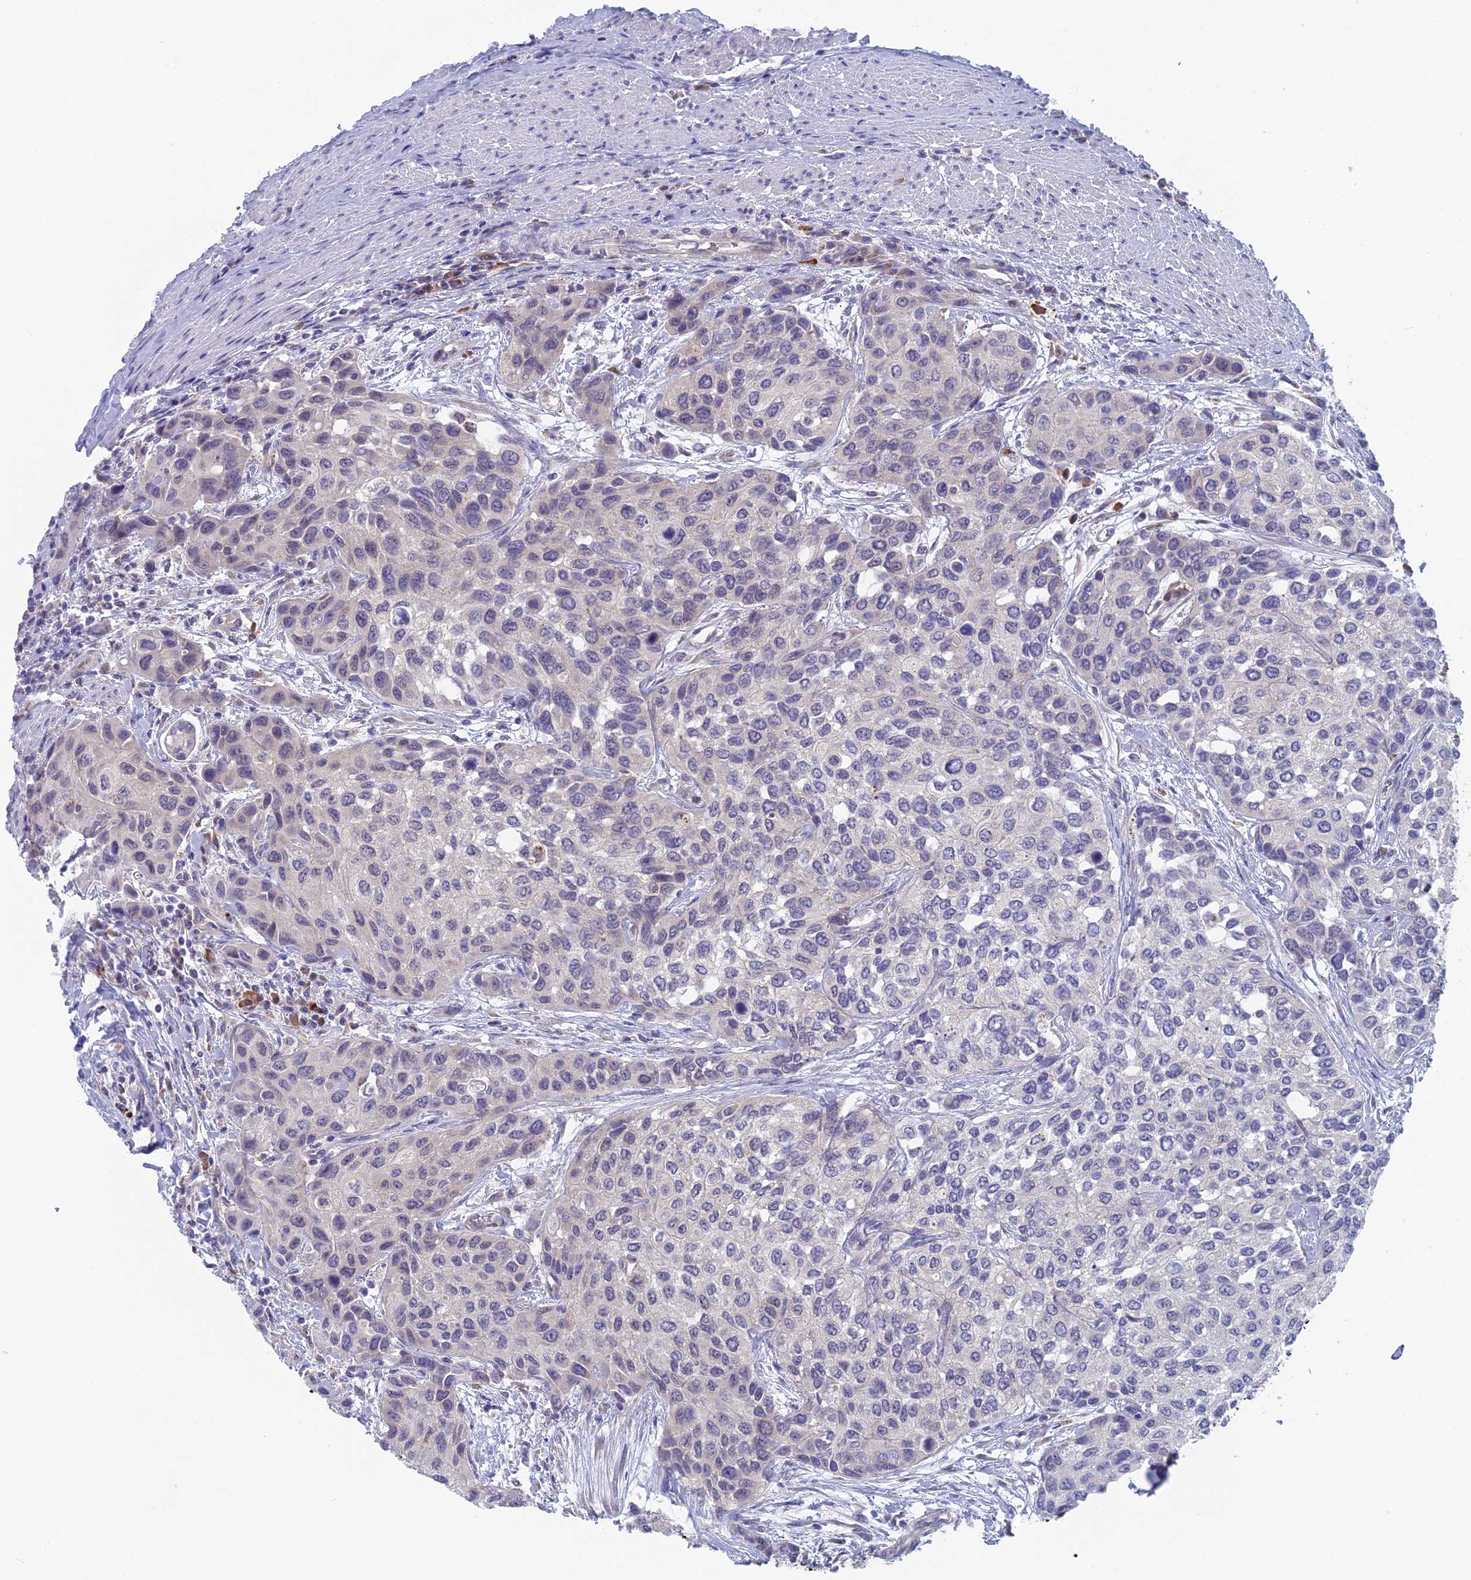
{"staining": {"intensity": "negative", "quantity": "none", "location": "none"}, "tissue": "urothelial cancer", "cell_type": "Tumor cells", "image_type": "cancer", "snomed": [{"axis": "morphology", "description": "Normal tissue, NOS"}, {"axis": "morphology", "description": "Urothelial carcinoma, High grade"}, {"axis": "topography", "description": "Vascular tissue"}, {"axis": "topography", "description": "Urinary bladder"}], "caption": "High power microscopy micrograph of an immunohistochemistry (IHC) image of urothelial cancer, revealing no significant staining in tumor cells.", "gene": "MRI1", "patient": {"sex": "female", "age": 56}}